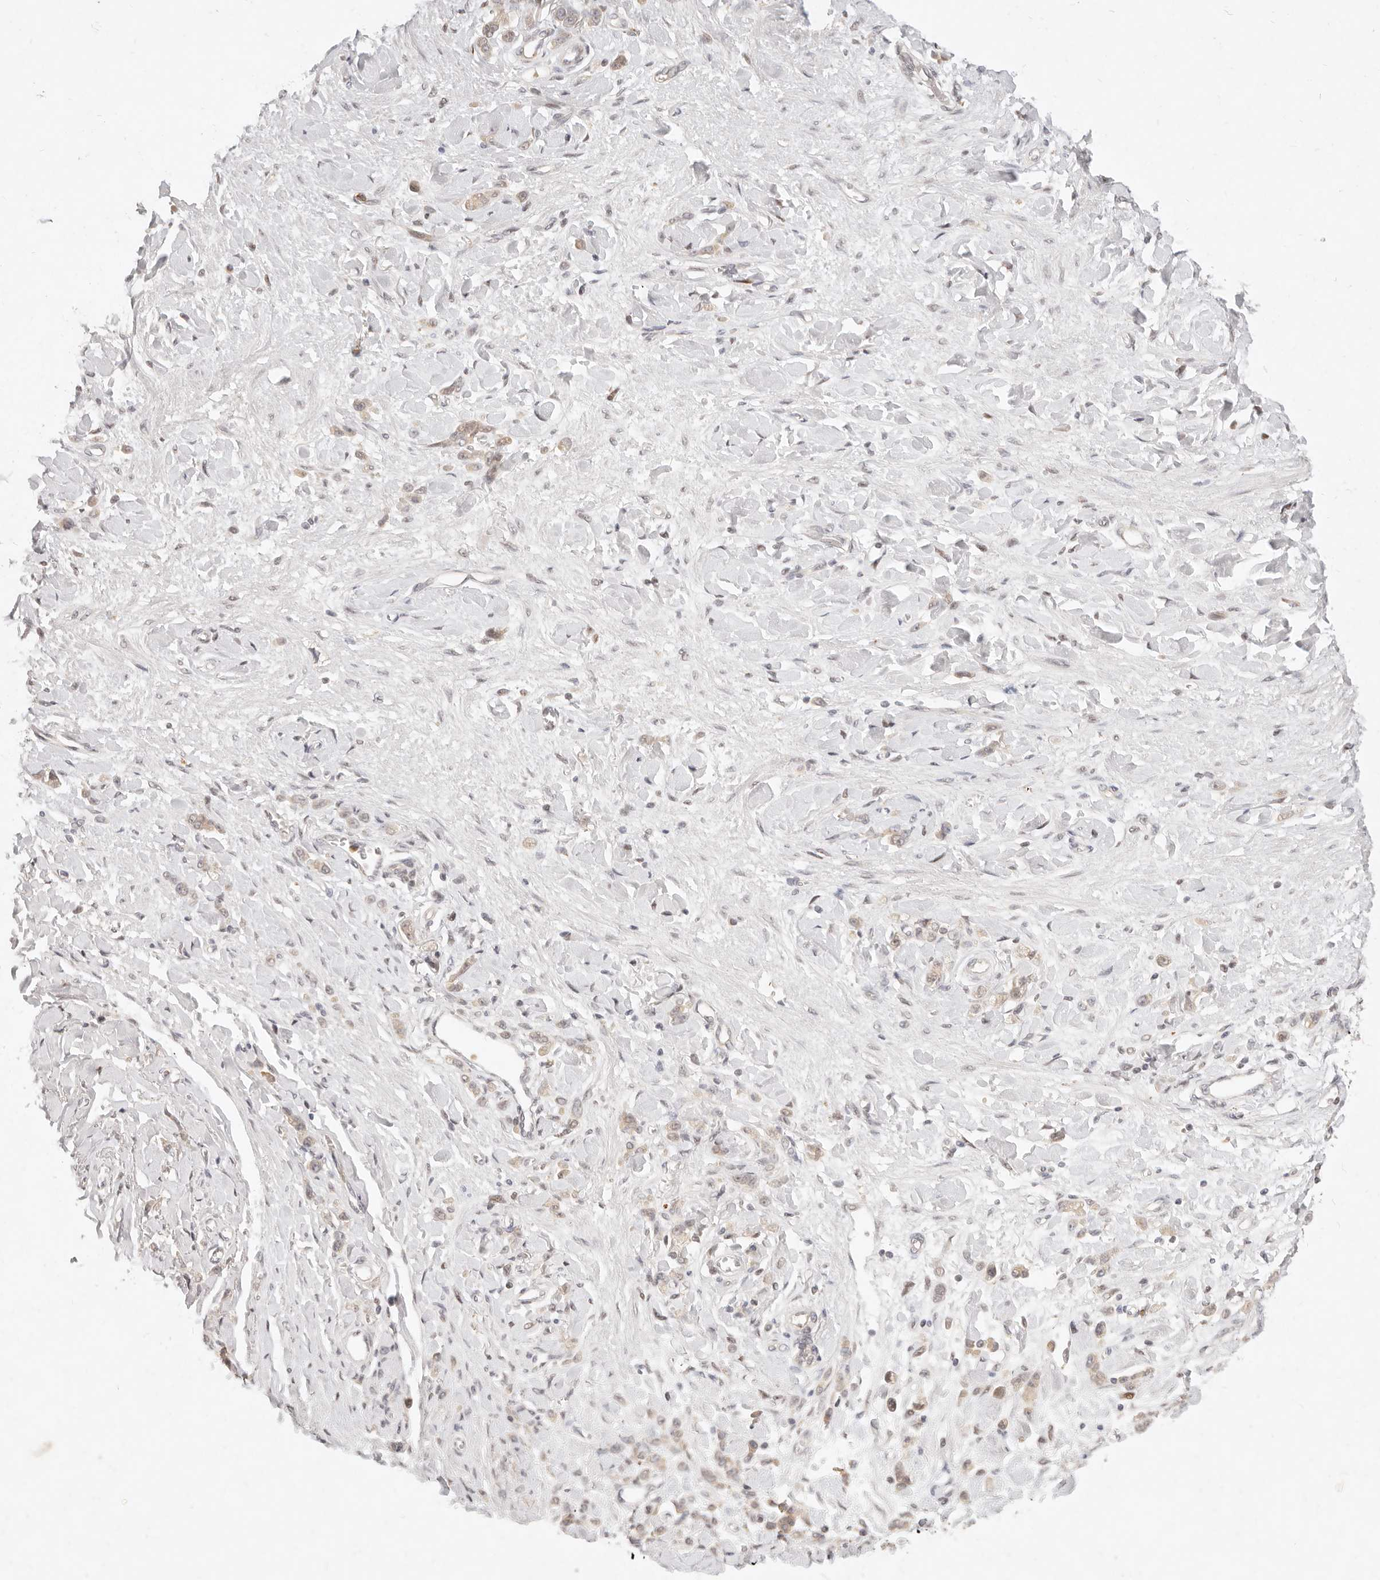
{"staining": {"intensity": "weak", "quantity": ">75%", "location": "cytoplasmic/membranous"}, "tissue": "stomach cancer", "cell_type": "Tumor cells", "image_type": "cancer", "snomed": [{"axis": "morphology", "description": "Normal tissue, NOS"}, {"axis": "morphology", "description": "Adenocarcinoma, NOS"}, {"axis": "topography", "description": "Stomach"}], "caption": "IHC photomicrograph of stomach adenocarcinoma stained for a protein (brown), which reveals low levels of weak cytoplasmic/membranous staining in about >75% of tumor cells.", "gene": "ASCL3", "patient": {"sex": "male", "age": 82}}